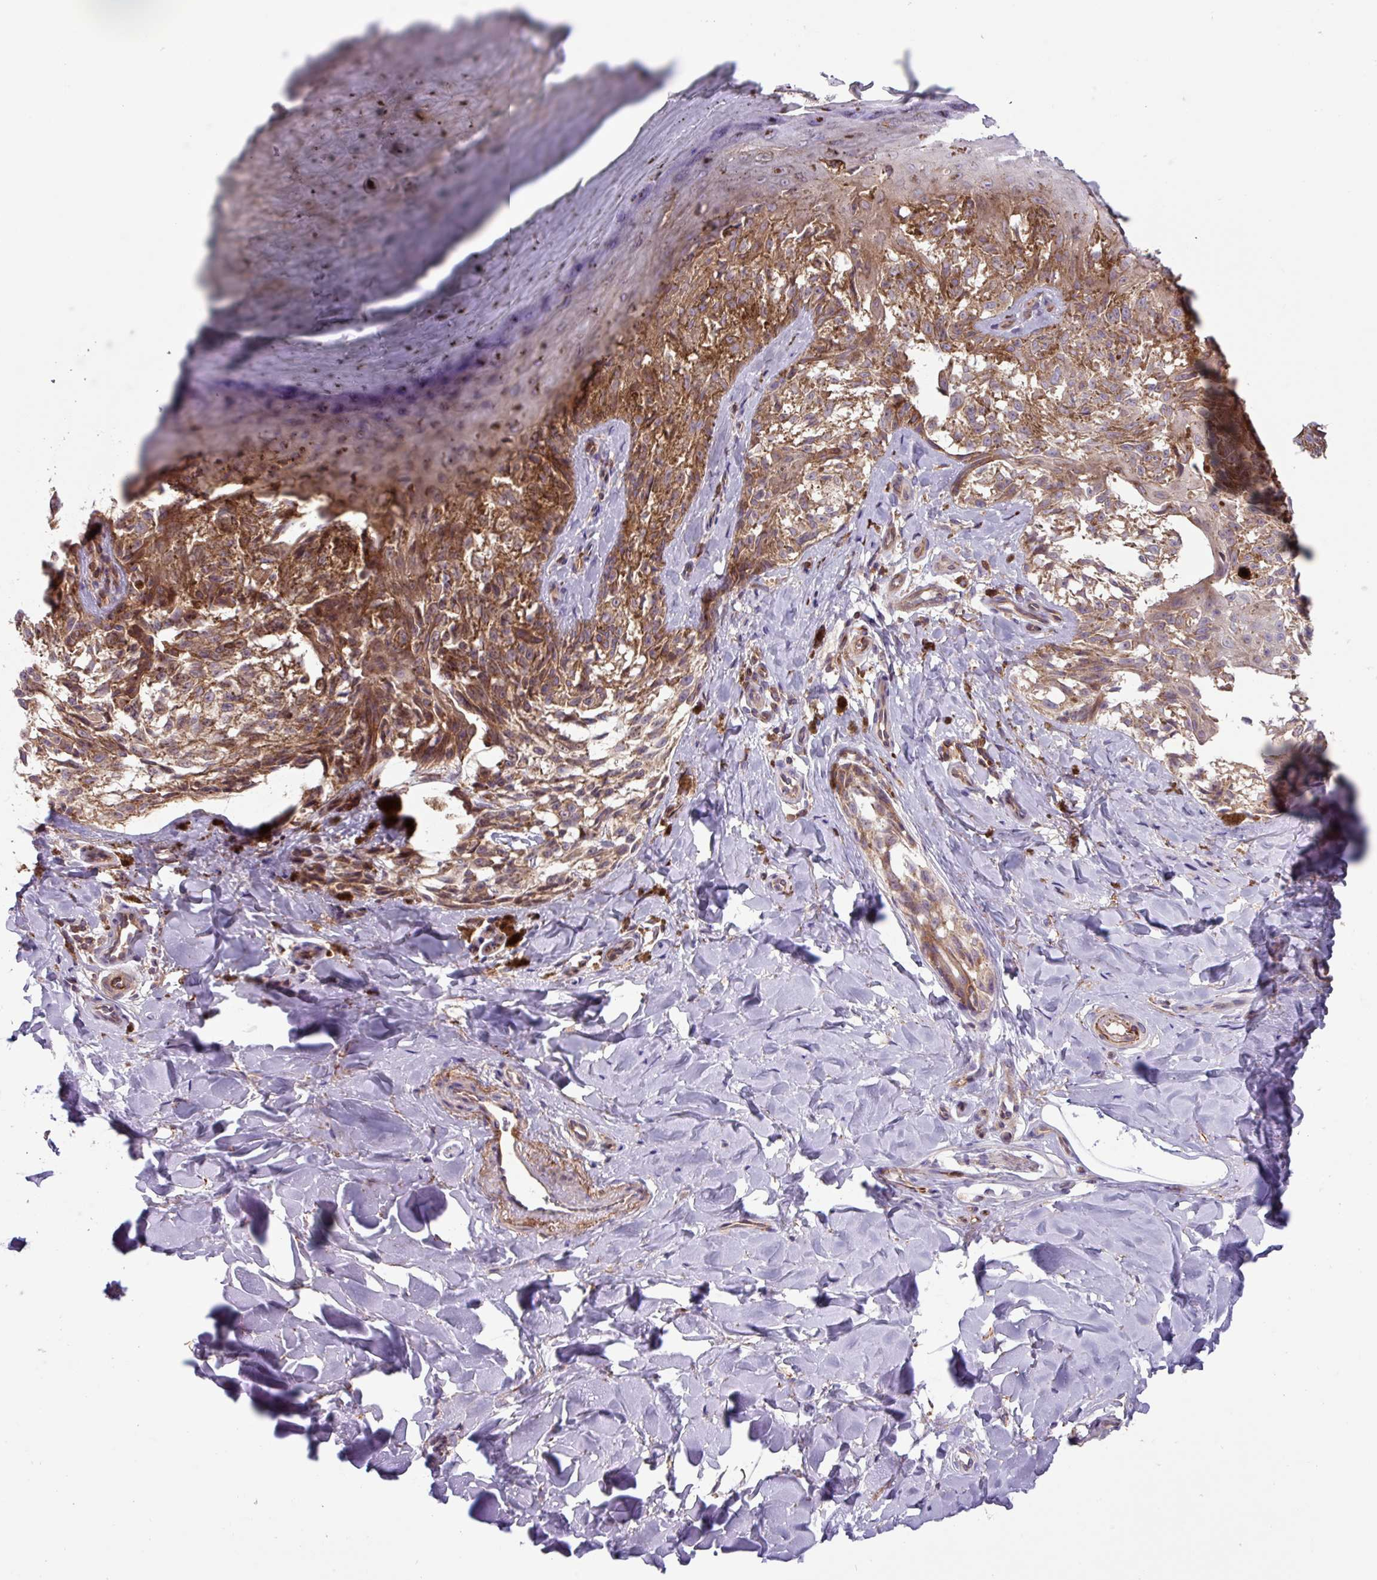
{"staining": {"intensity": "moderate", "quantity": ">75%", "location": "cytoplasmic/membranous"}, "tissue": "melanoma", "cell_type": "Tumor cells", "image_type": "cancer", "snomed": [{"axis": "morphology", "description": "Malignant melanoma, NOS"}, {"axis": "topography", "description": "Skin"}], "caption": "Malignant melanoma stained with a brown dye reveals moderate cytoplasmic/membranous positive staining in approximately >75% of tumor cells.", "gene": "PLEKHD1", "patient": {"sex": "female", "age": 65}}